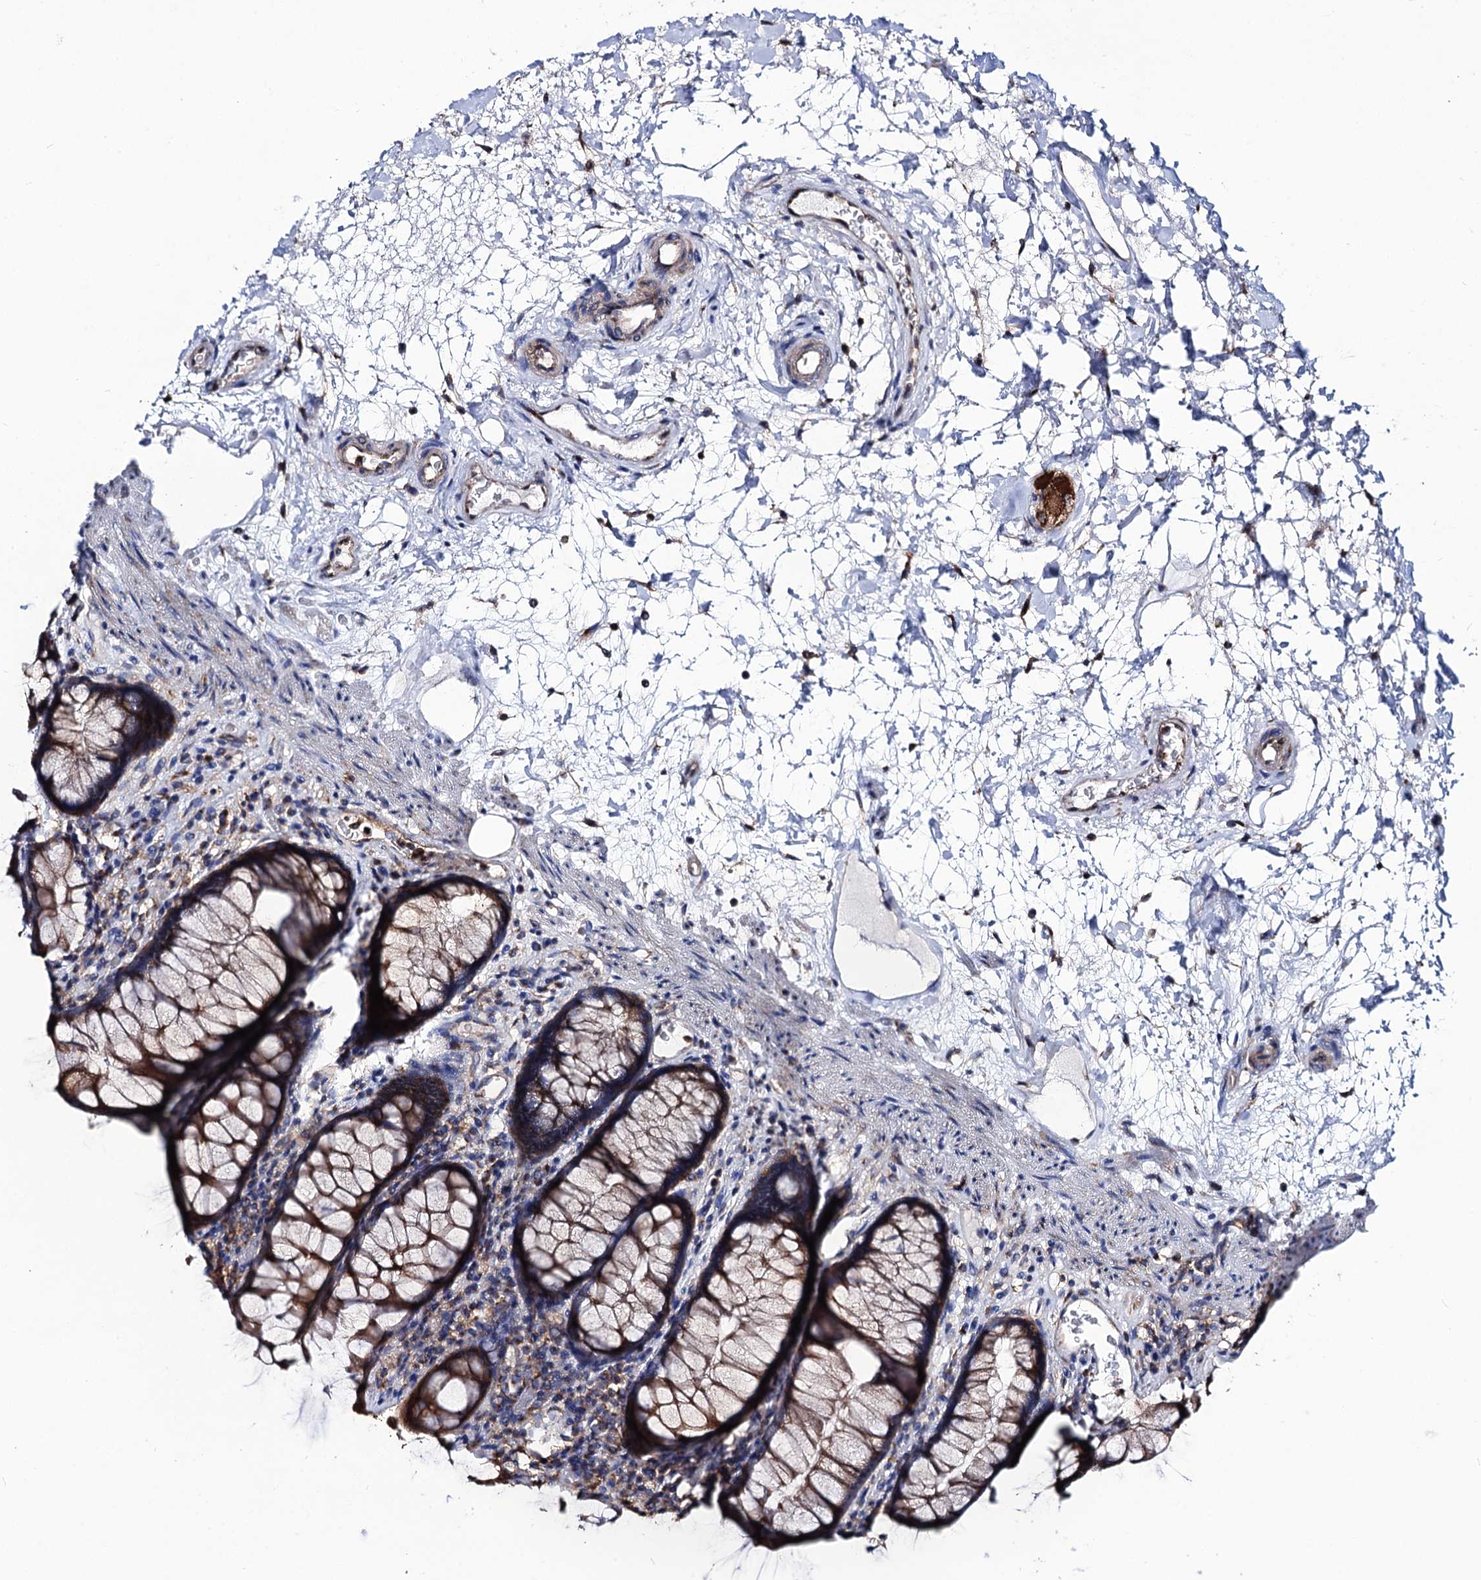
{"staining": {"intensity": "moderate", "quantity": ">75%", "location": "cytoplasmic/membranous"}, "tissue": "rectum", "cell_type": "Glandular cells", "image_type": "normal", "snomed": [{"axis": "morphology", "description": "Normal tissue, NOS"}, {"axis": "topography", "description": "Rectum"}], "caption": "Protein analysis of normal rectum shows moderate cytoplasmic/membranous positivity in approximately >75% of glandular cells.", "gene": "DYDC1", "patient": {"sex": "male", "age": 64}}